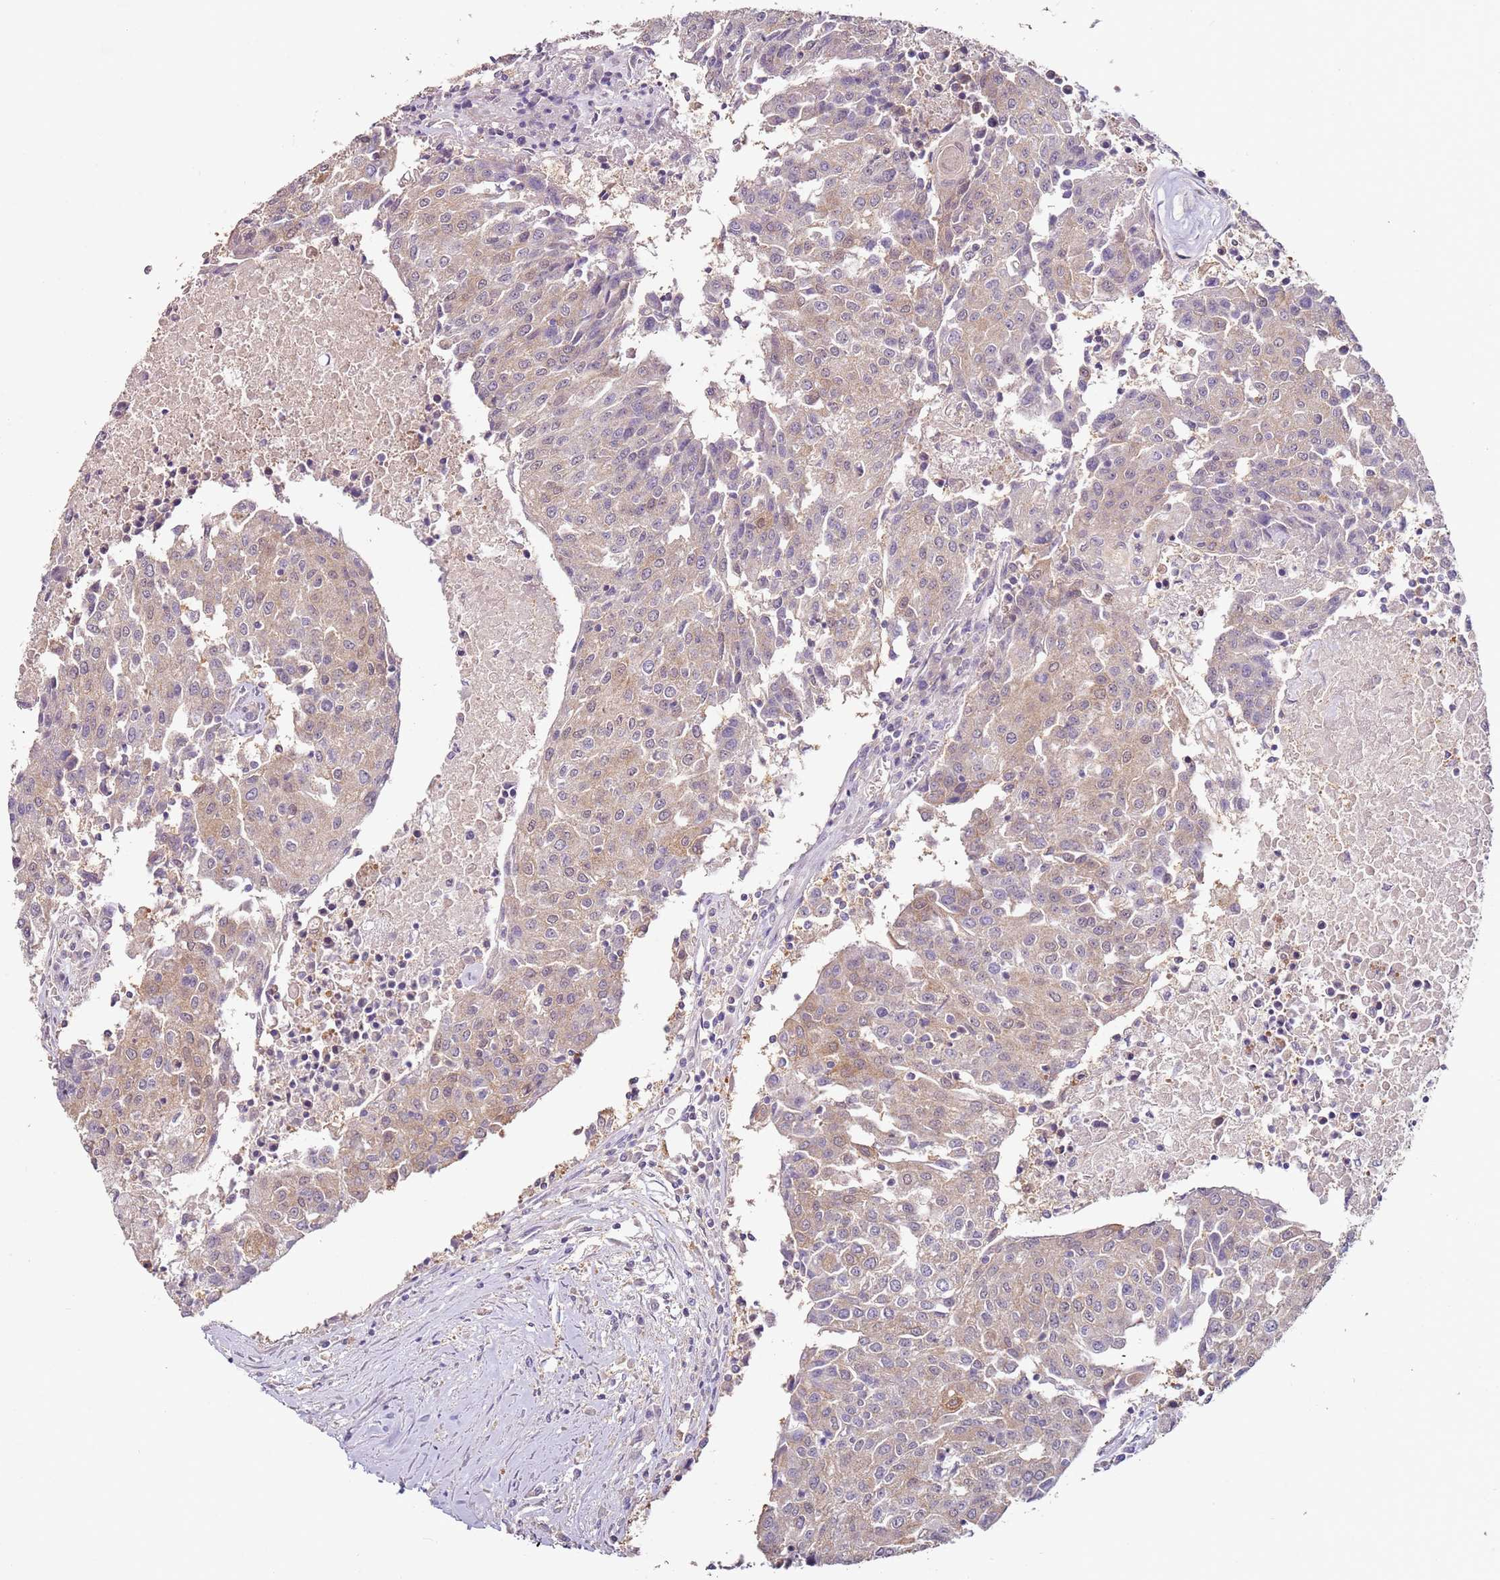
{"staining": {"intensity": "weak", "quantity": ">75%", "location": "cytoplasmic/membranous"}, "tissue": "urothelial cancer", "cell_type": "Tumor cells", "image_type": "cancer", "snomed": [{"axis": "morphology", "description": "Urothelial carcinoma, High grade"}, {"axis": "topography", "description": "Urinary bladder"}], "caption": "This is an image of immunohistochemistry staining of urothelial cancer, which shows weak staining in the cytoplasmic/membranous of tumor cells.", "gene": "MDH1", "patient": {"sex": "female", "age": 85}}